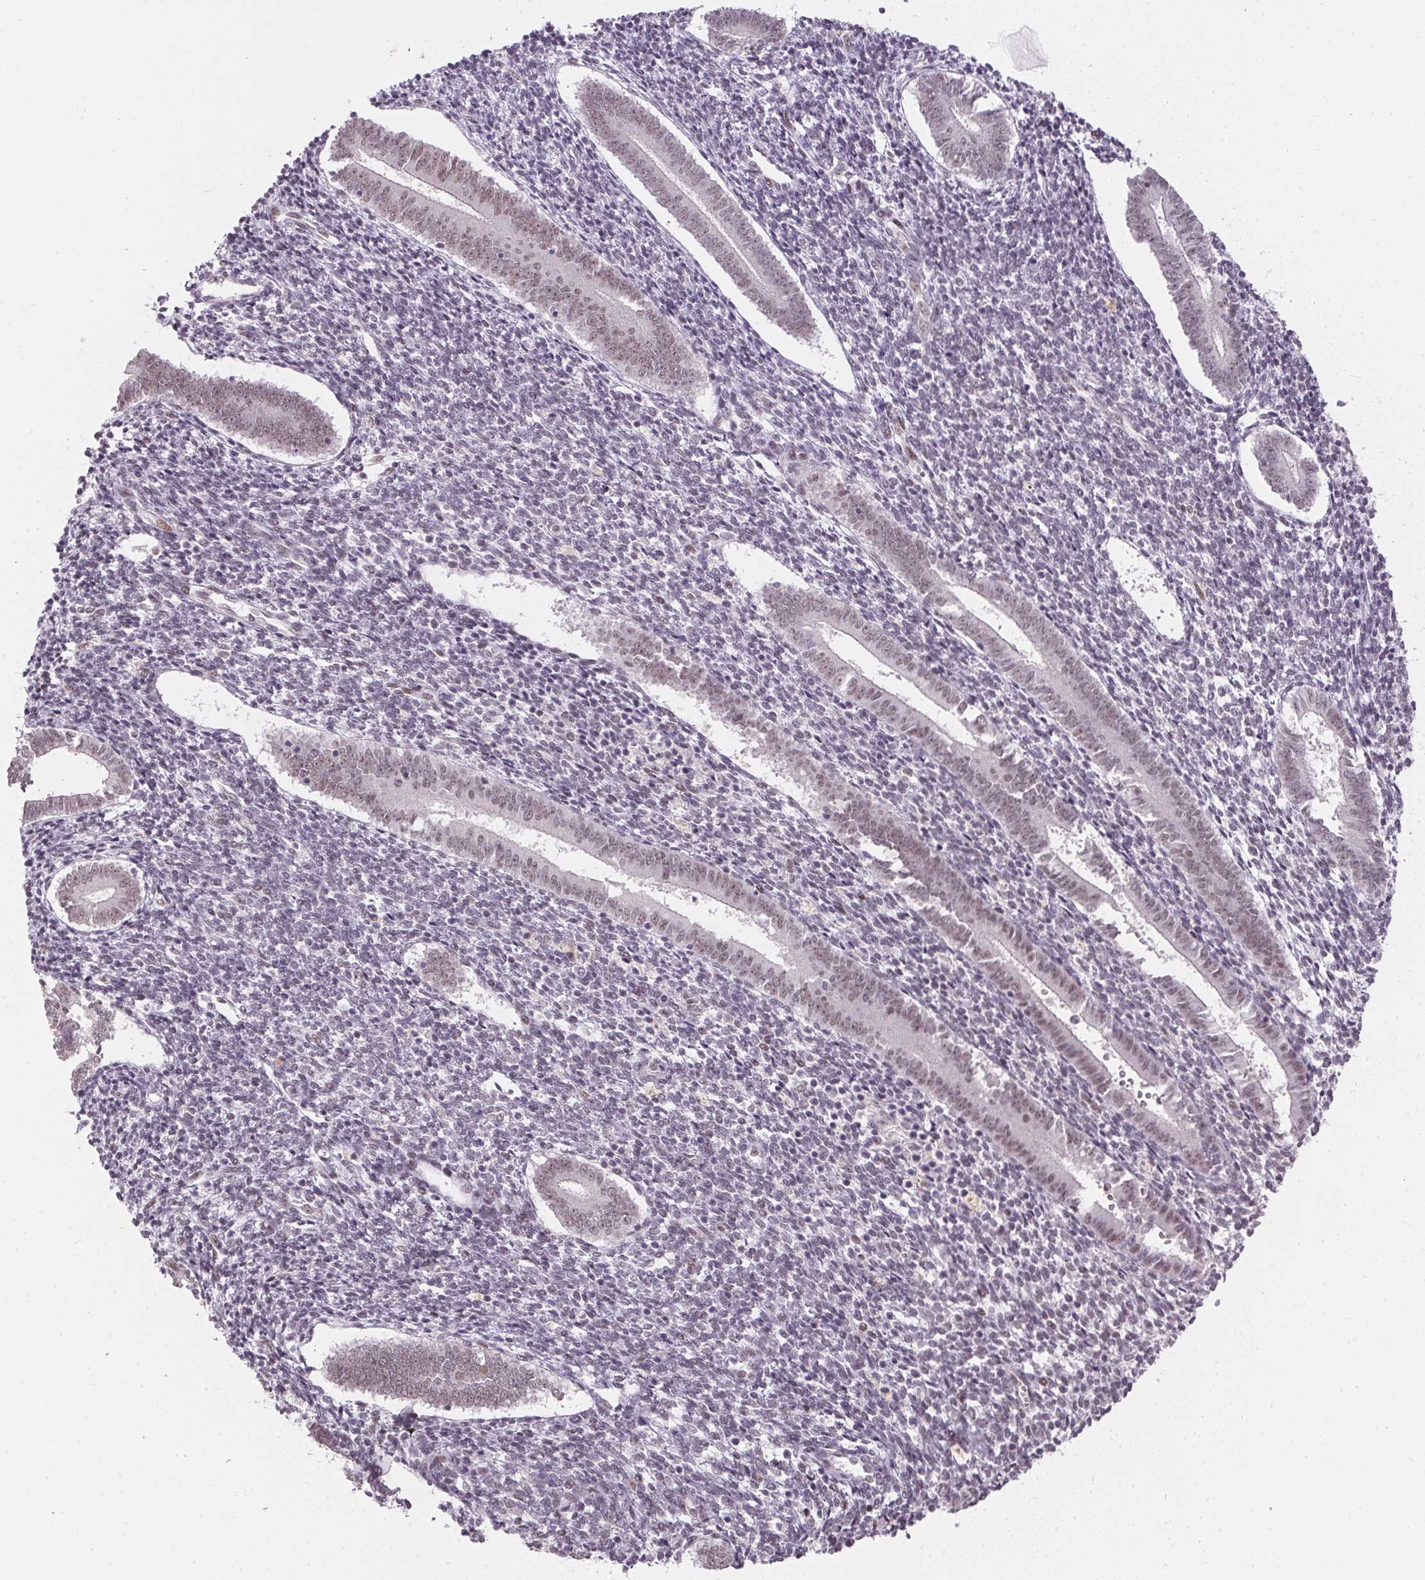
{"staining": {"intensity": "negative", "quantity": "none", "location": "none"}, "tissue": "endometrium", "cell_type": "Cells in endometrial stroma", "image_type": "normal", "snomed": [{"axis": "morphology", "description": "Normal tissue, NOS"}, {"axis": "topography", "description": "Endometrium"}], "caption": "IHC of benign human endometrium displays no positivity in cells in endometrial stroma. Nuclei are stained in blue.", "gene": "KDM4D", "patient": {"sex": "female", "age": 25}}